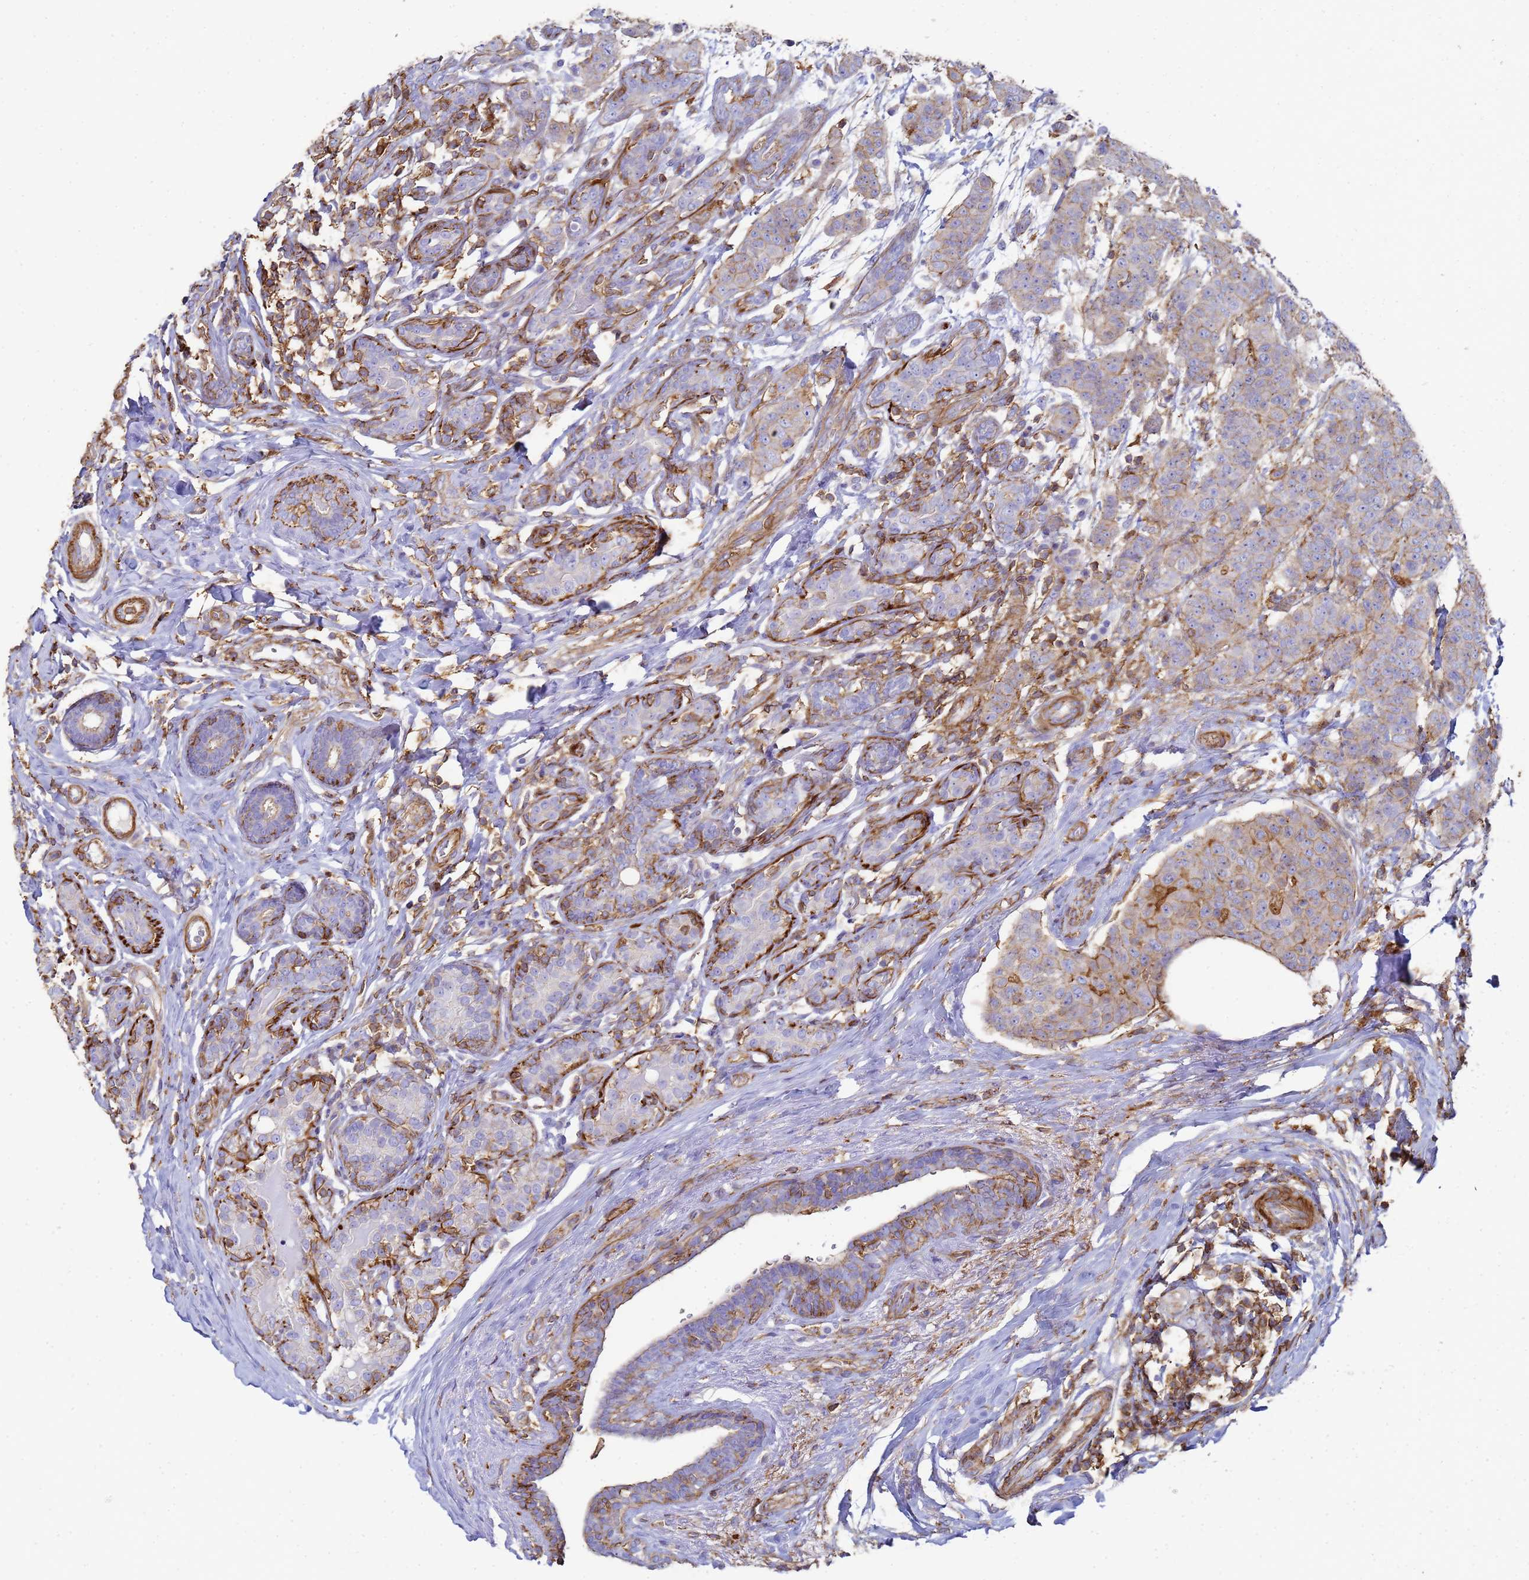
{"staining": {"intensity": "weak", "quantity": "<25%", "location": "cytoplasmic/membranous"}, "tissue": "breast cancer", "cell_type": "Tumor cells", "image_type": "cancer", "snomed": [{"axis": "morphology", "description": "Duct carcinoma"}, {"axis": "topography", "description": "Breast"}], "caption": "Tumor cells show no significant positivity in invasive ductal carcinoma (breast).", "gene": "ACTB", "patient": {"sex": "female", "age": 40}}